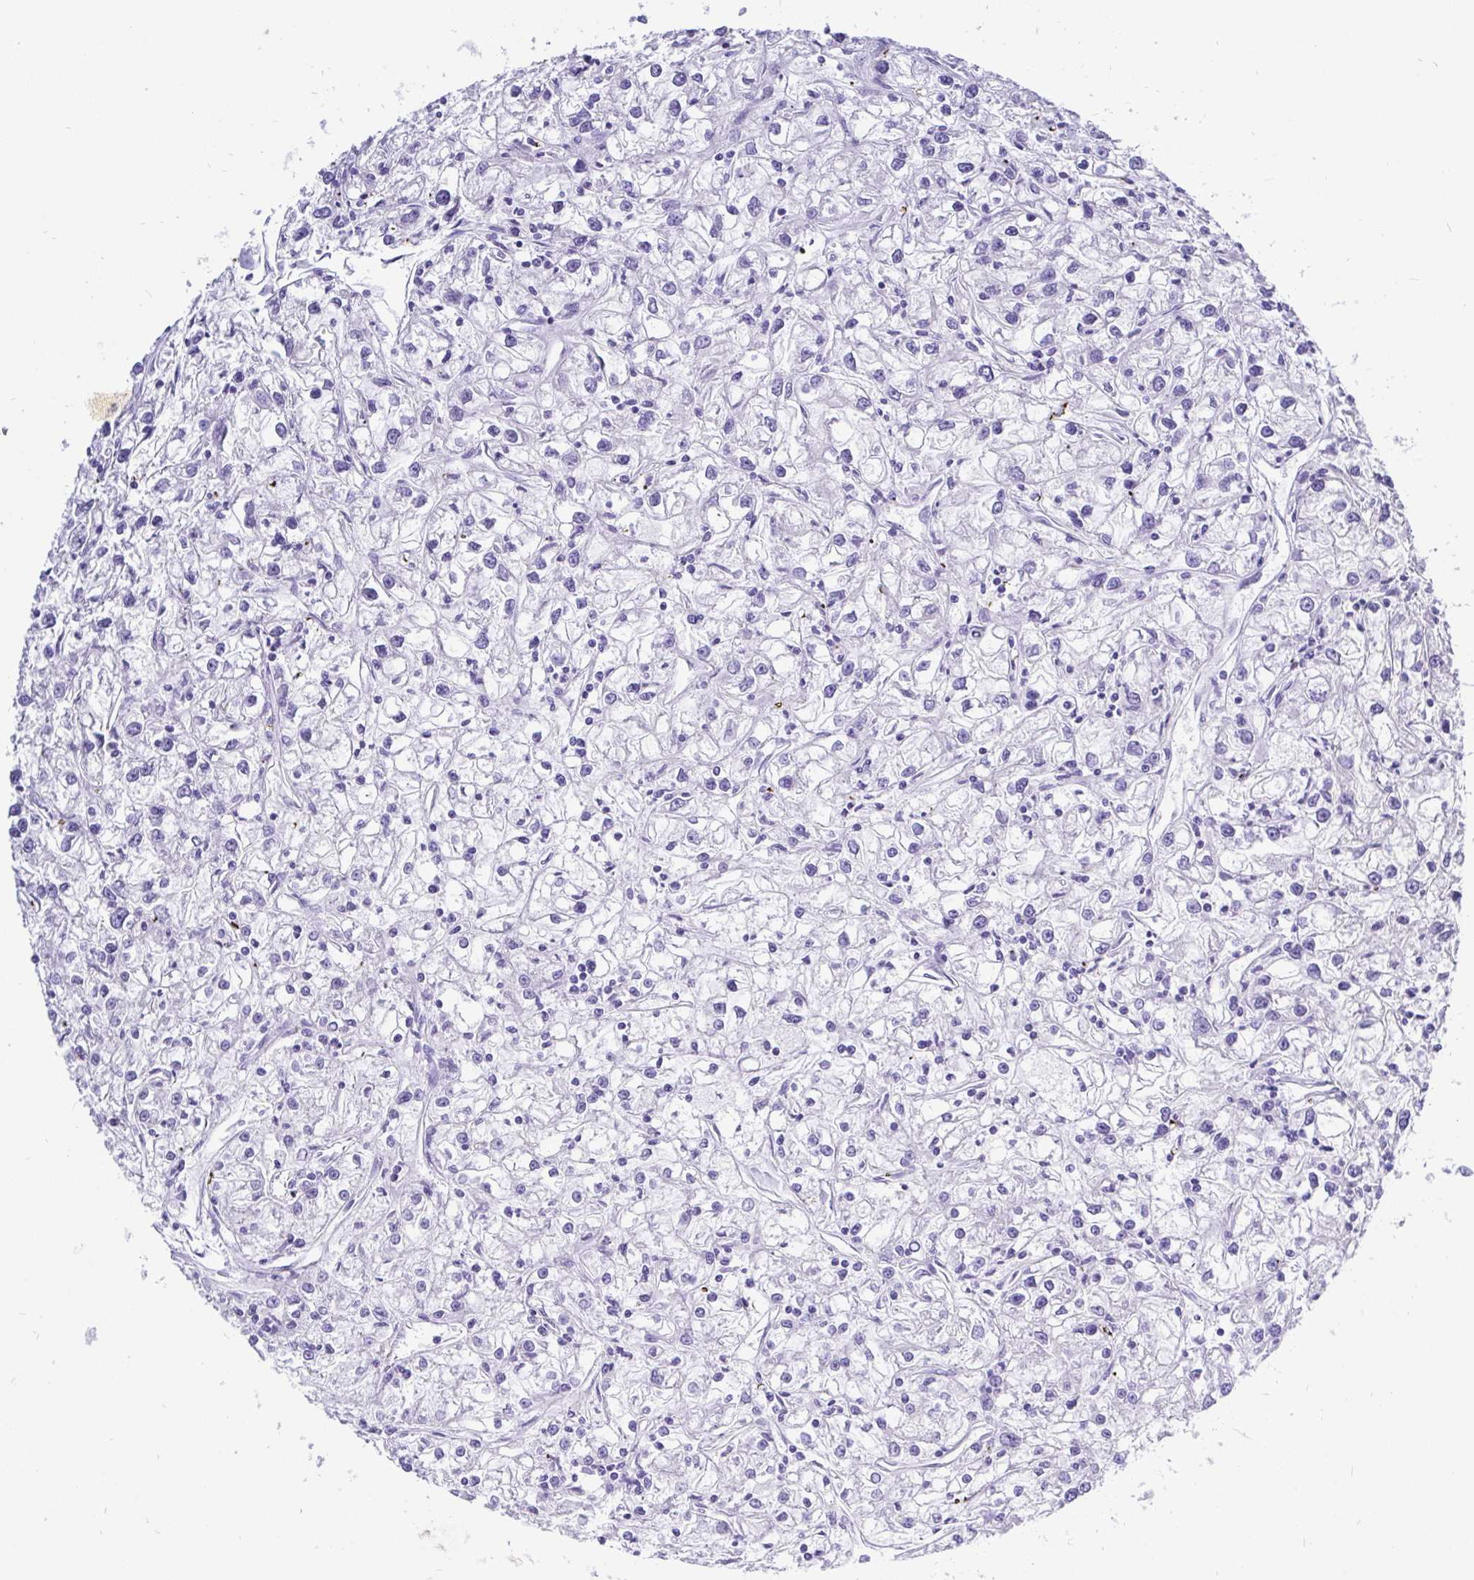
{"staining": {"intensity": "negative", "quantity": "none", "location": "none"}, "tissue": "renal cancer", "cell_type": "Tumor cells", "image_type": "cancer", "snomed": [{"axis": "morphology", "description": "Adenocarcinoma, NOS"}, {"axis": "topography", "description": "Kidney"}], "caption": "Immunohistochemistry histopathology image of renal adenocarcinoma stained for a protein (brown), which displays no positivity in tumor cells.", "gene": "KRT13", "patient": {"sex": "female", "age": 59}}